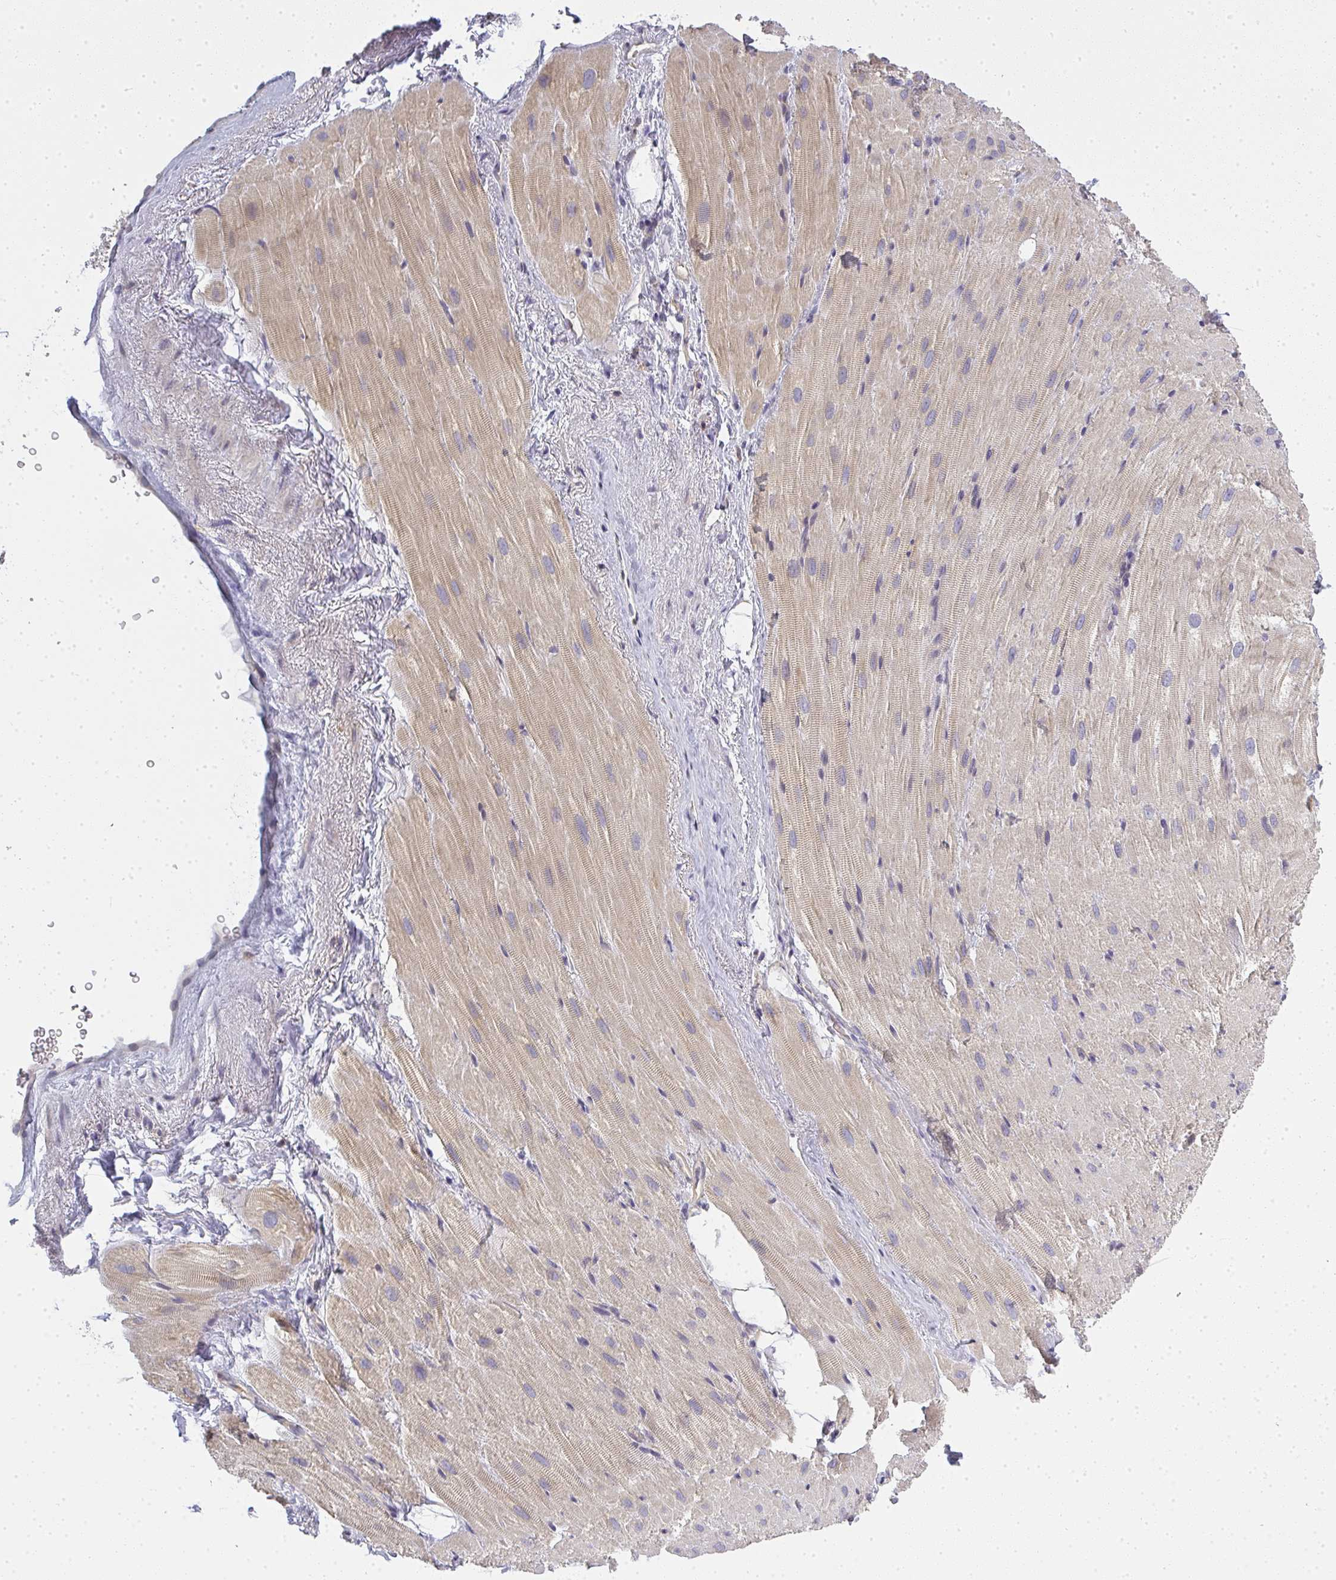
{"staining": {"intensity": "moderate", "quantity": ">75%", "location": "cytoplasmic/membranous"}, "tissue": "heart muscle", "cell_type": "Cardiomyocytes", "image_type": "normal", "snomed": [{"axis": "morphology", "description": "Normal tissue, NOS"}, {"axis": "topography", "description": "Heart"}], "caption": "Immunohistochemical staining of normal heart muscle demonstrates medium levels of moderate cytoplasmic/membranous expression in about >75% of cardiomyocytes. Ihc stains the protein of interest in brown and the nuclei are stained blue.", "gene": "GSDMB", "patient": {"sex": "male", "age": 62}}